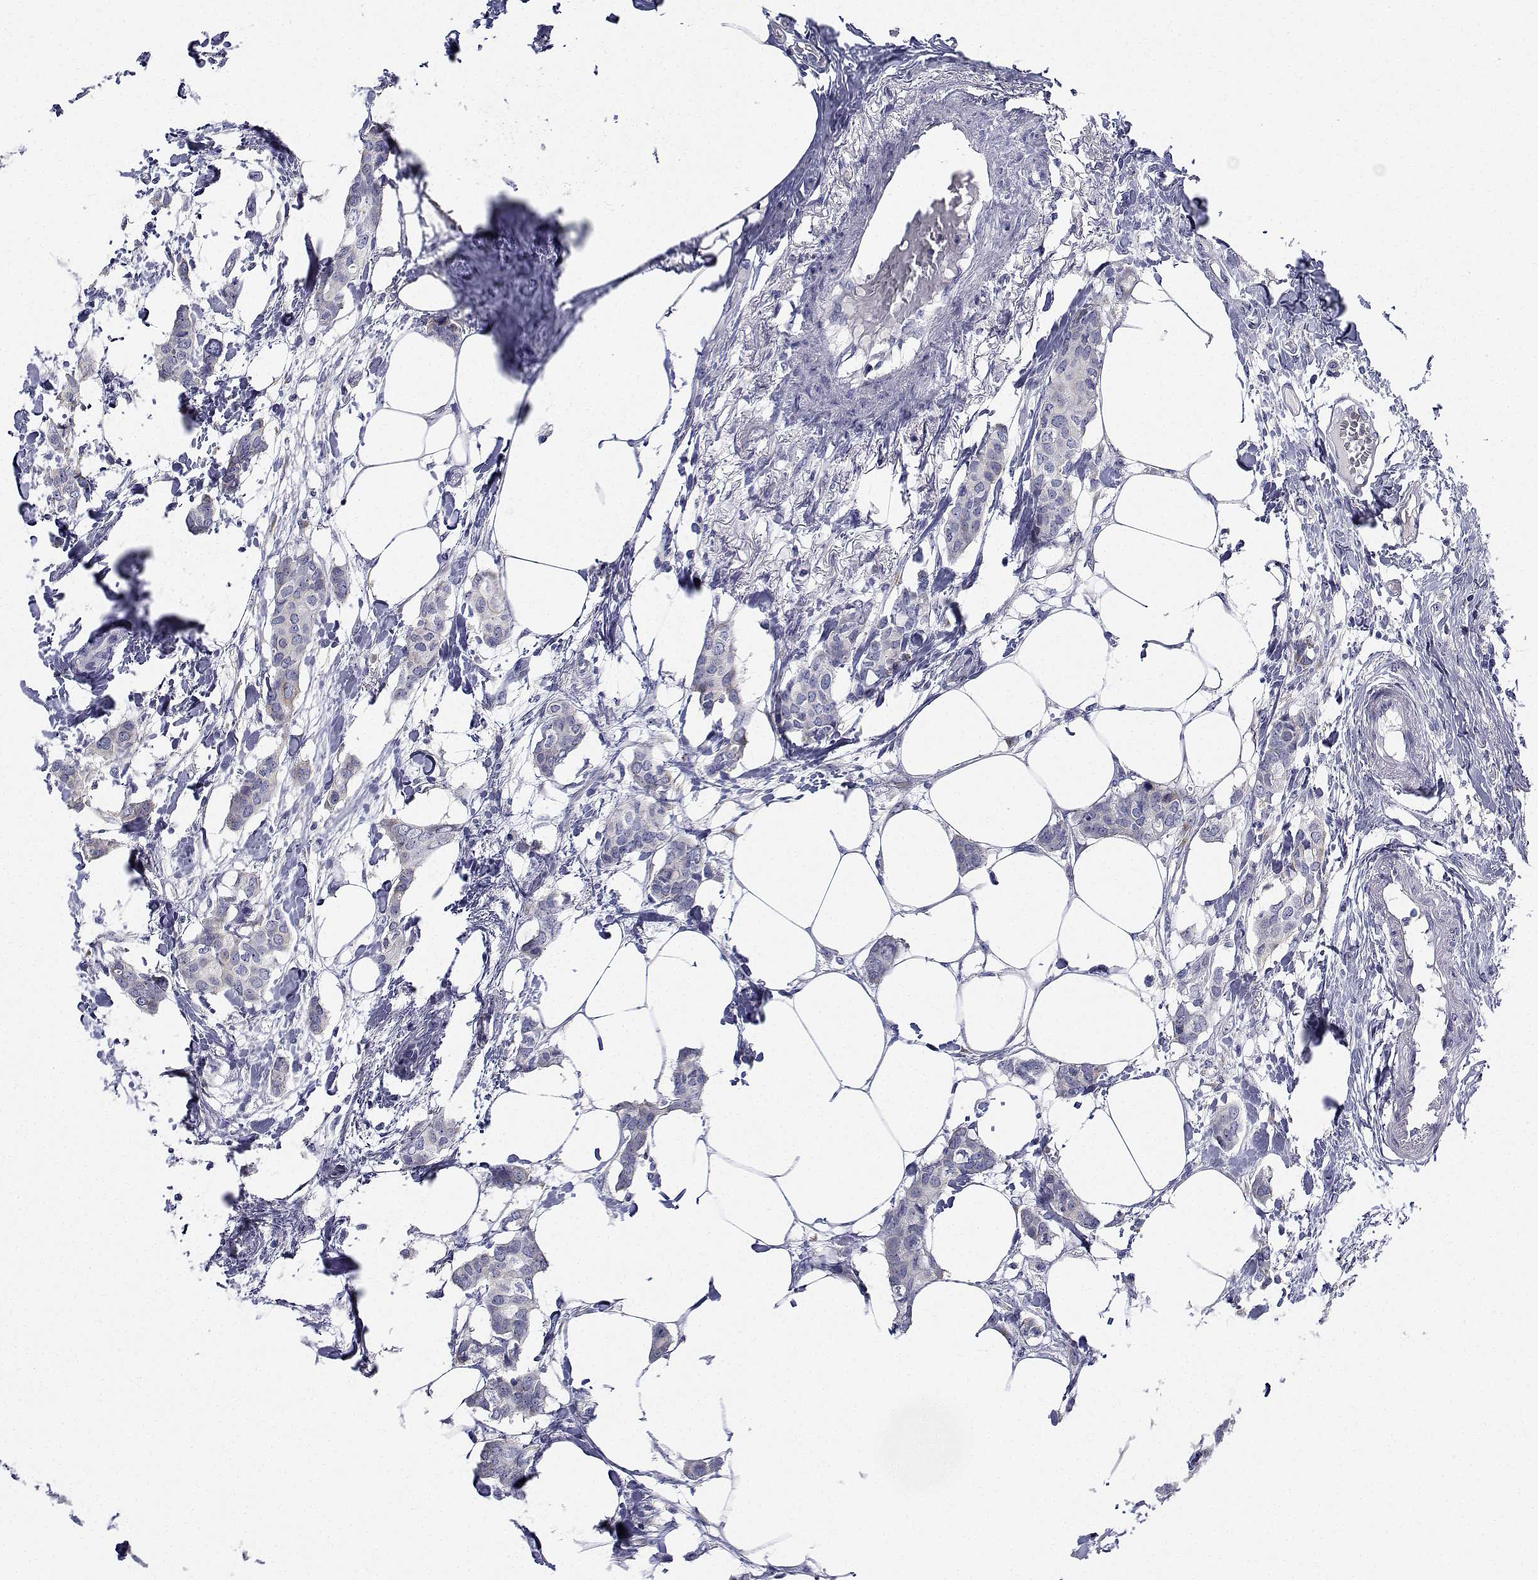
{"staining": {"intensity": "negative", "quantity": "none", "location": "none"}, "tissue": "breast cancer", "cell_type": "Tumor cells", "image_type": "cancer", "snomed": [{"axis": "morphology", "description": "Duct carcinoma"}, {"axis": "topography", "description": "Breast"}], "caption": "This photomicrograph is of breast infiltrating ductal carcinoma stained with immunohistochemistry (IHC) to label a protein in brown with the nuclei are counter-stained blue. There is no positivity in tumor cells. (DAB (3,3'-diaminobenzidine) IHC with hematoxylin counter stain).", "gene": "CDHR3", "patient": {"sex": "female", "age": 62}}